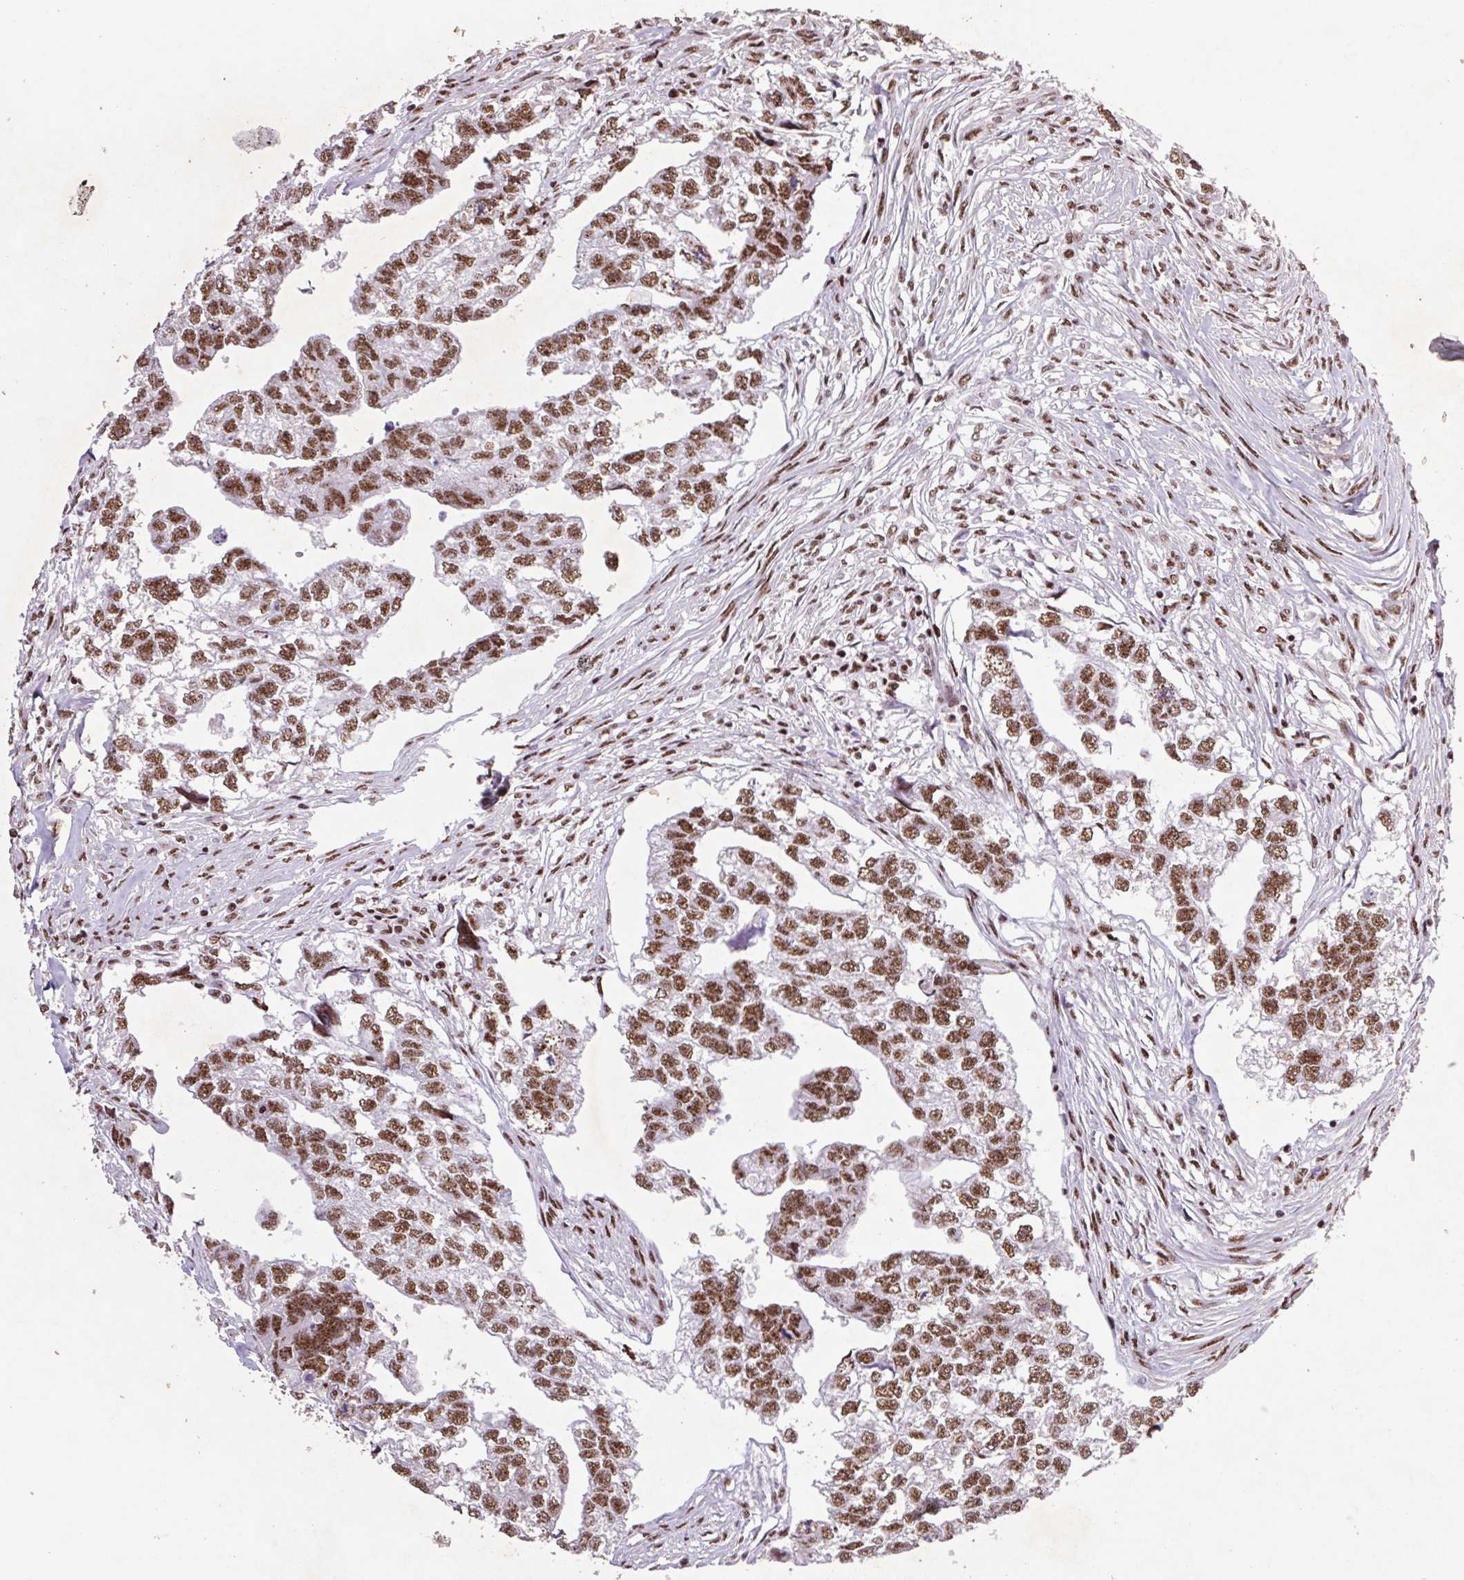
{"staining": {"intensity": "strong", "quantity": ">75%", "location": "nuclear"}, "tissue": "testis cancer", "cell_type": "Tumor cells", "image_type": "cancer", "snomed": [{"axis": "morphology", "description": "Carcinoma, Embryonal, NOS"}, {"axis": "morphology", "description": "Teratoma, malignant, NOS"}, {"axis": "topography", "description": "Testis"}], "caption": "This is a photomicrograph of immunohistochemistry staining of testis embryonal carcinoma, which shows strong positivity in the nuclear of tumor cells.", "gene": "LDLRAD4", "patient": {"sex": "male", "age": 44}}